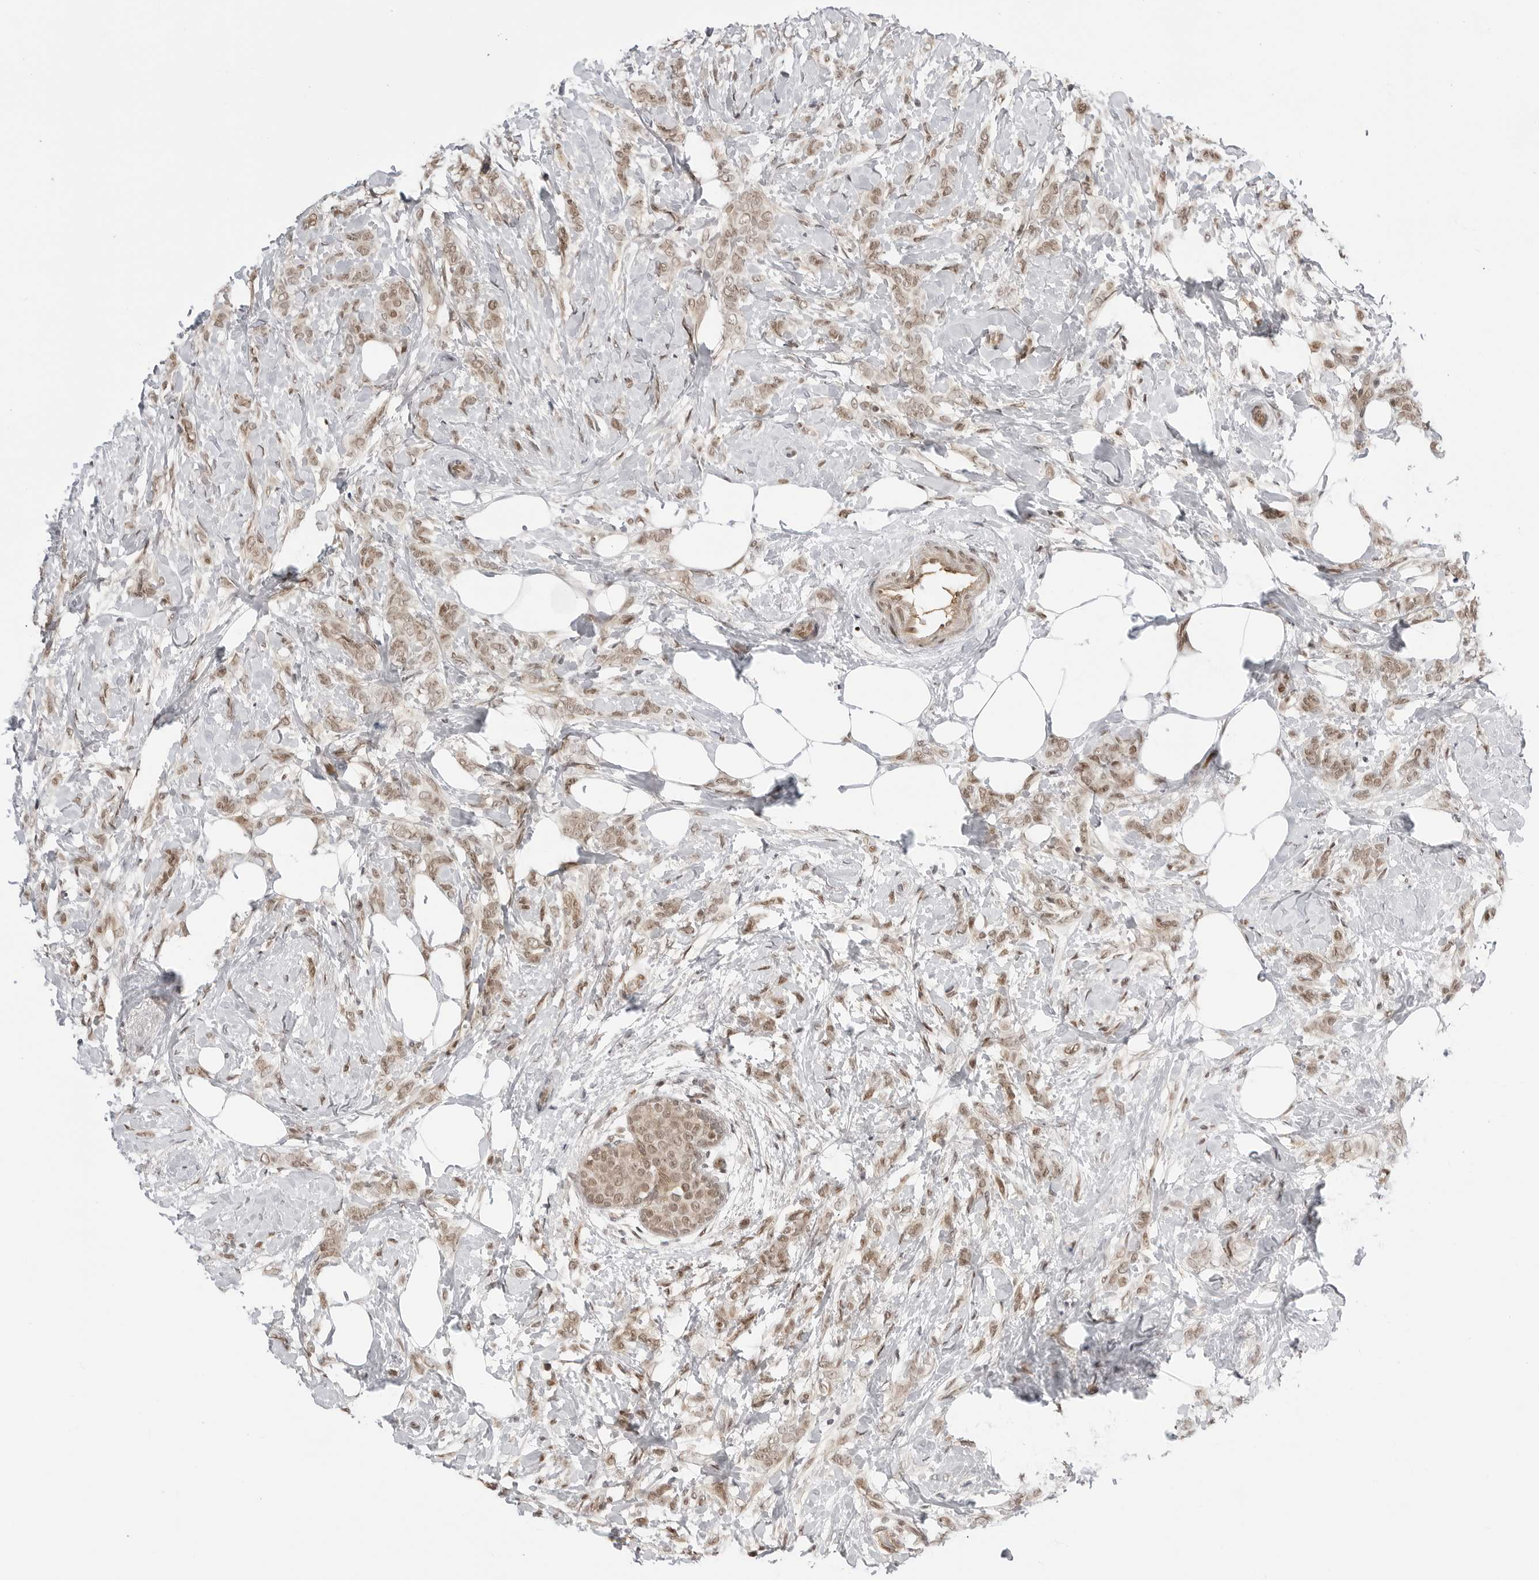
{"staining": {"intensity": "moderate", "quantity": ">75%", "location": "cytoplasmic/membranous,nuclear"}, "tissue": "breast cancer", "cell_type": "Tumor cells", "image_type": "cancer", "snomed": [{"axis": "morphology", "description": "Lobular carcinoma, in situ"}, {"axis": "morphology", "description": "Lobular carcinoma"}, {"axis": "topography", "description": "Breast"}], "caption": "A brown stain highlights moderate cytoplasmic/membranous and nuclear positivity of a protein in human breast lobular carcinoma tumor cells.", "gene": "C8orf33", "patient": {"sex": "female", "age": 41}}